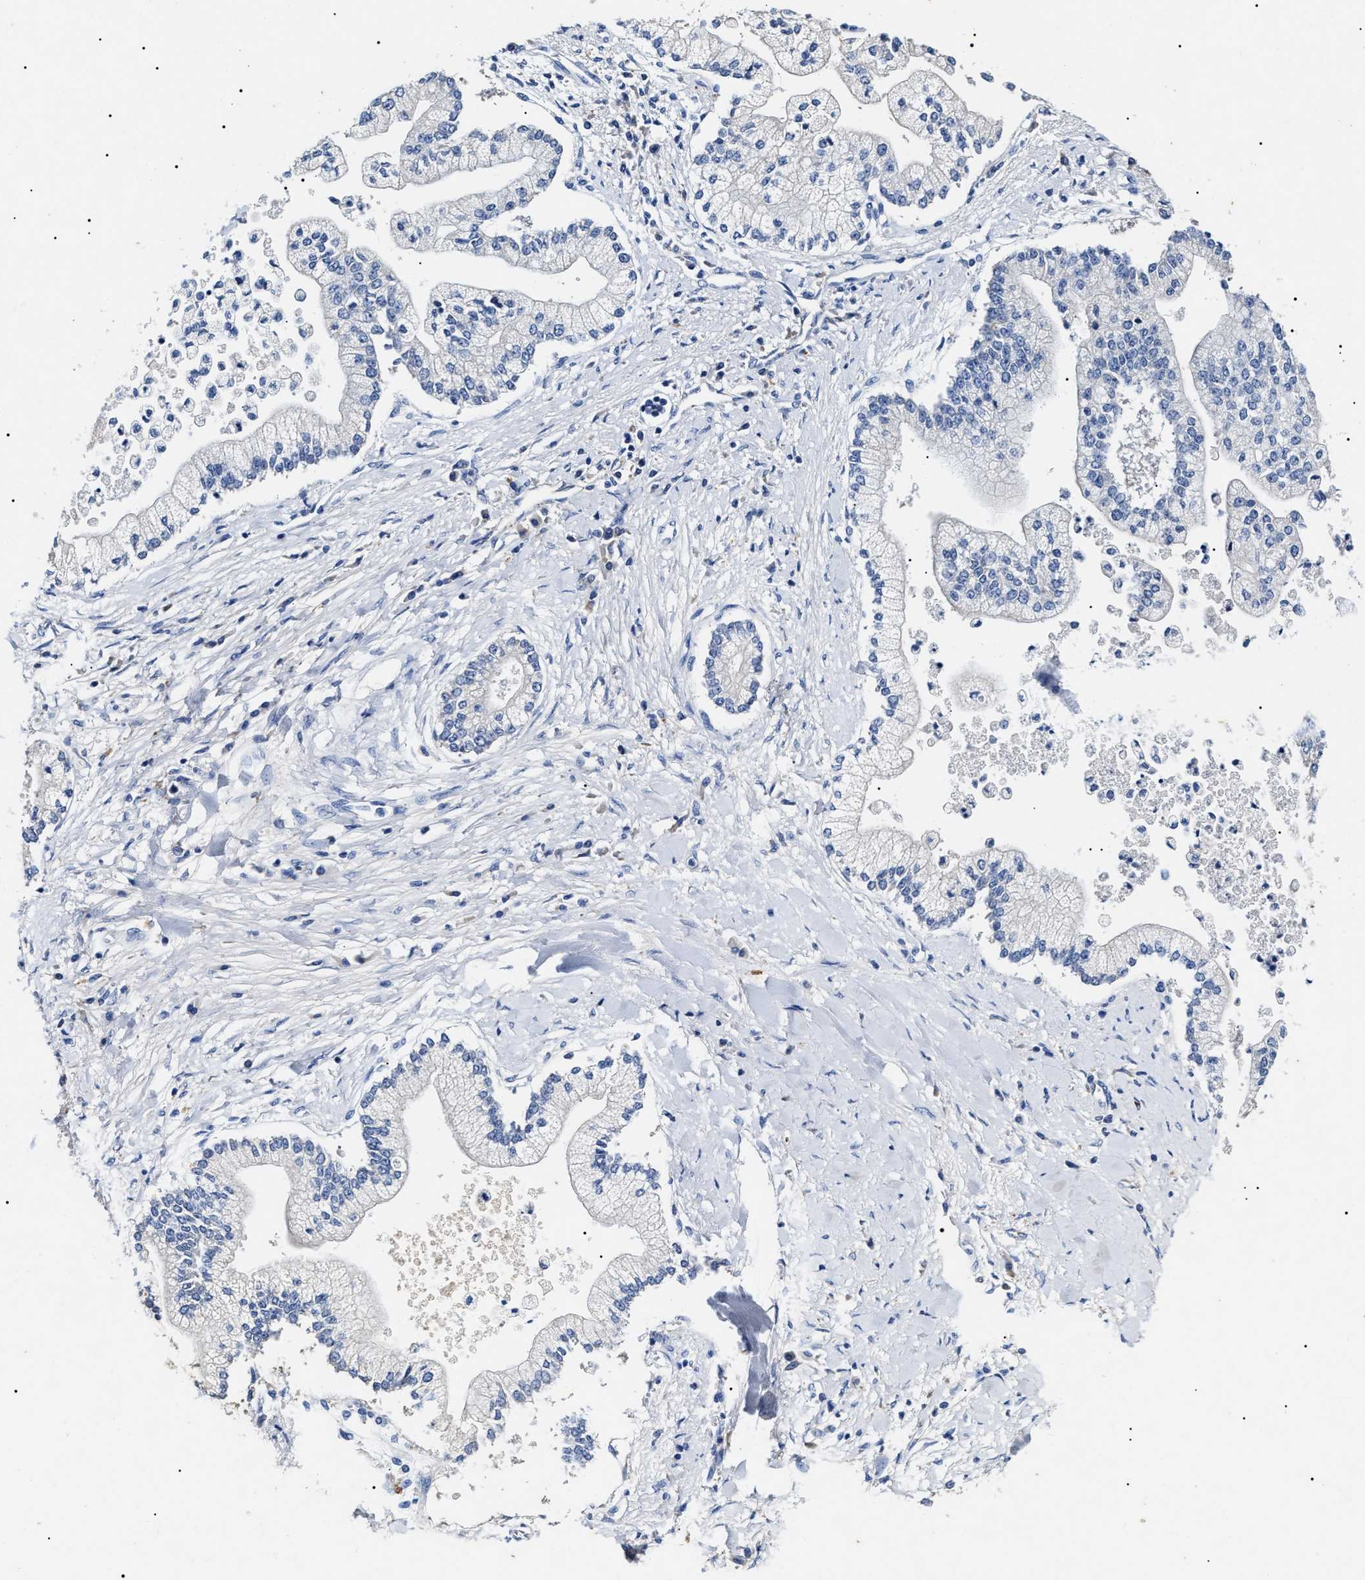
{"staining": {"intensity": "negative", "quantity": "none", "location": "none"}, "tissue": "liver cancer", "cell_type": "Tumor cells", "image_type": "cancer", "snomed": [{"axis": "morphology", "description": "Cholangiocarcinoma"}, {"axis": "topography", "description": "Liver"}], "caption": "An image of liver cholangiocarcinoma stained for a protein shows no brown staining in tumor cells. (IHC, brightfield microscopy, high magnification).", "gene": "LRRC8E", "patient": {"sex": "male", "age": 50}}